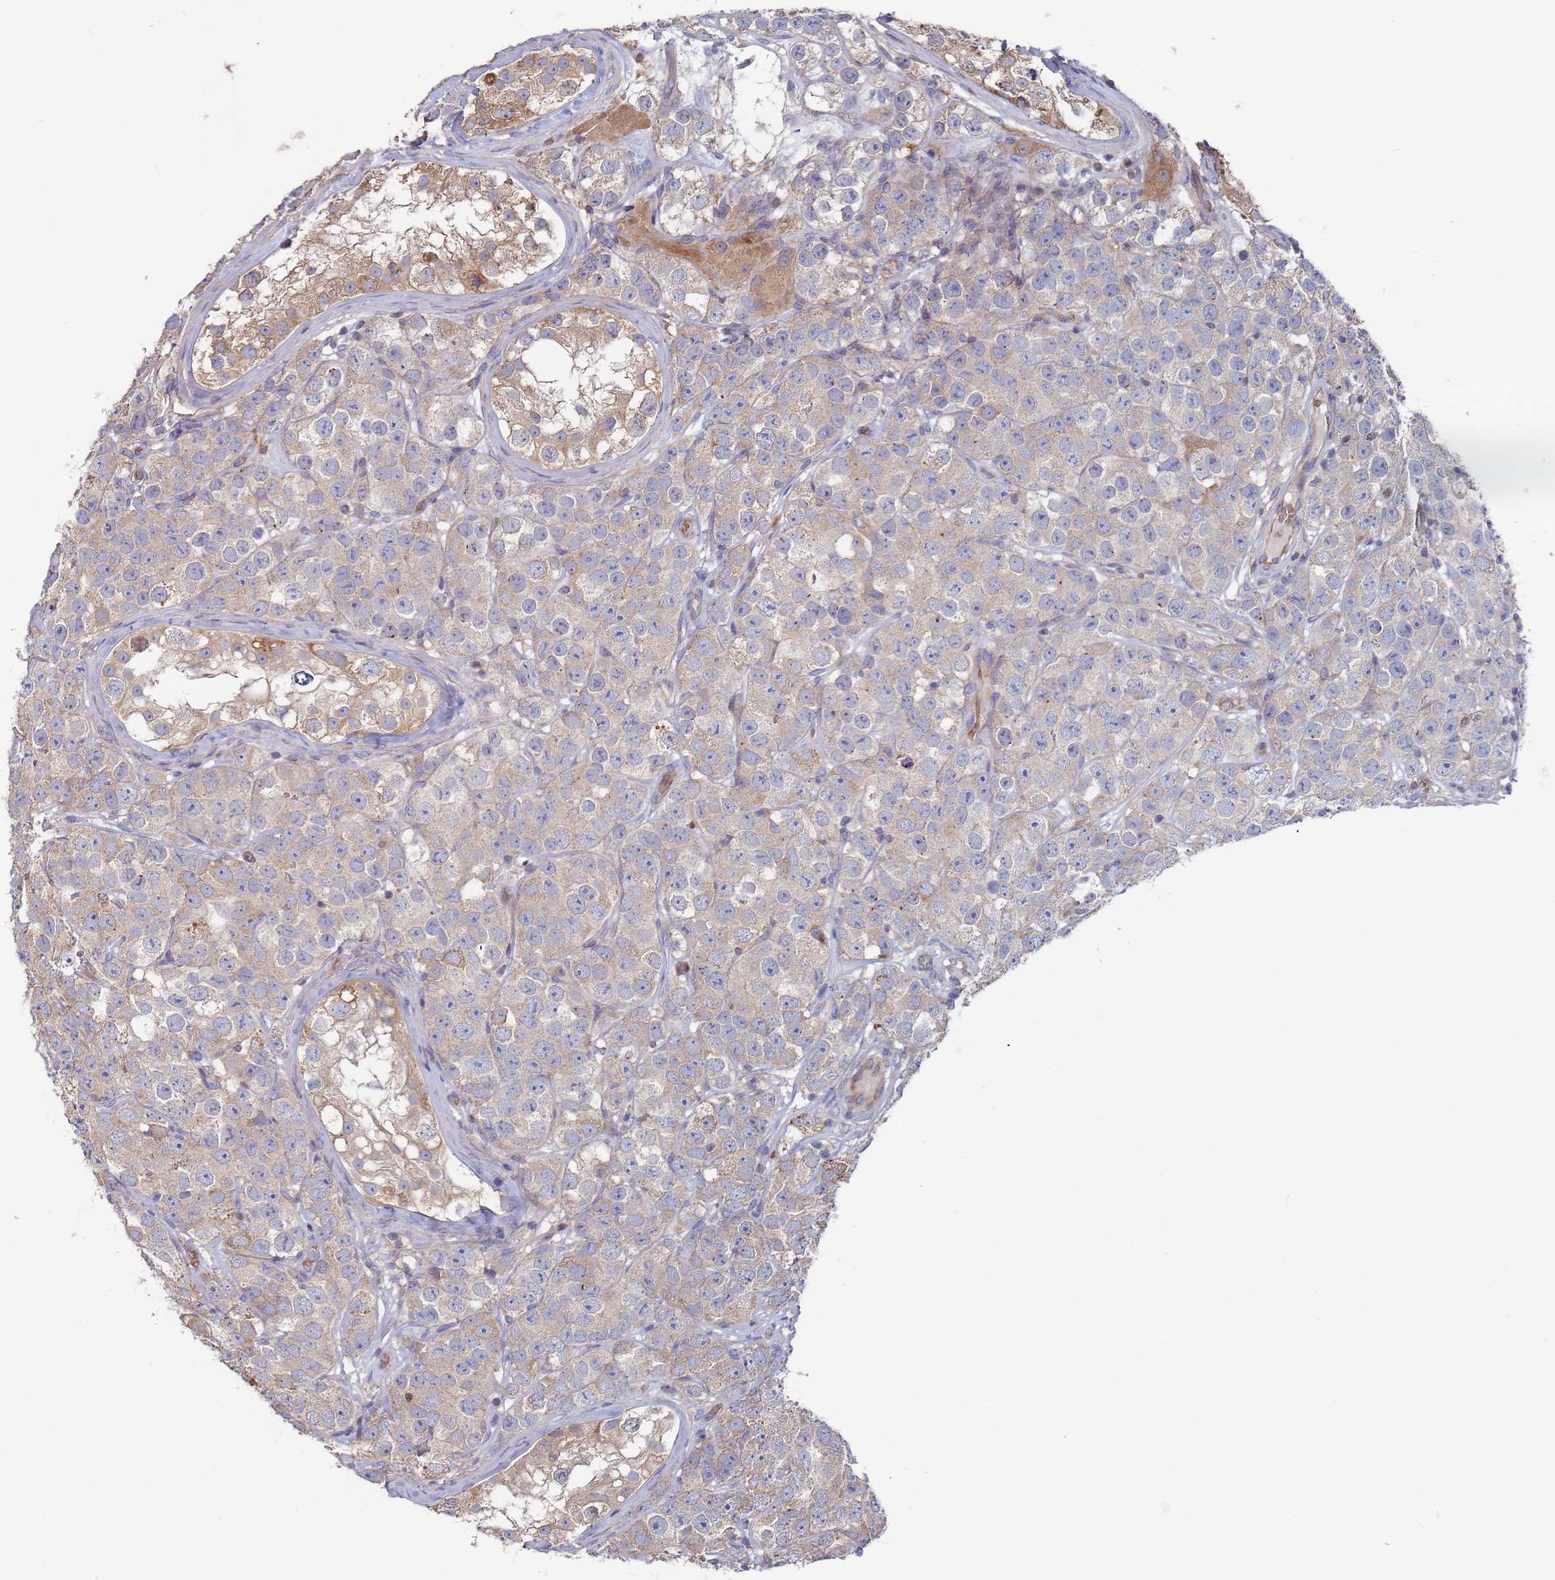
{"staining": {"intensity": "weak", "quantity": "25%-75%", "location": "cytoplasmic/membranous"}, "tissue": "testis cancer", "cell_type": "Tumor cells", "image_type": "cancer", "snomed": [{"axis": "morphology", "description": "Seminoma, NOS"}, {"axis": "topography", "description": "Testis"}], "caption": "There is low levels of weak cytoplasmic/membranous positivity in tumor cells of testis cancer (seminoma), as demonstrated by immunohistochemical staining (brown color).", "gene": "MALRD1", "patient": {"sex": "male", "age": 28}}